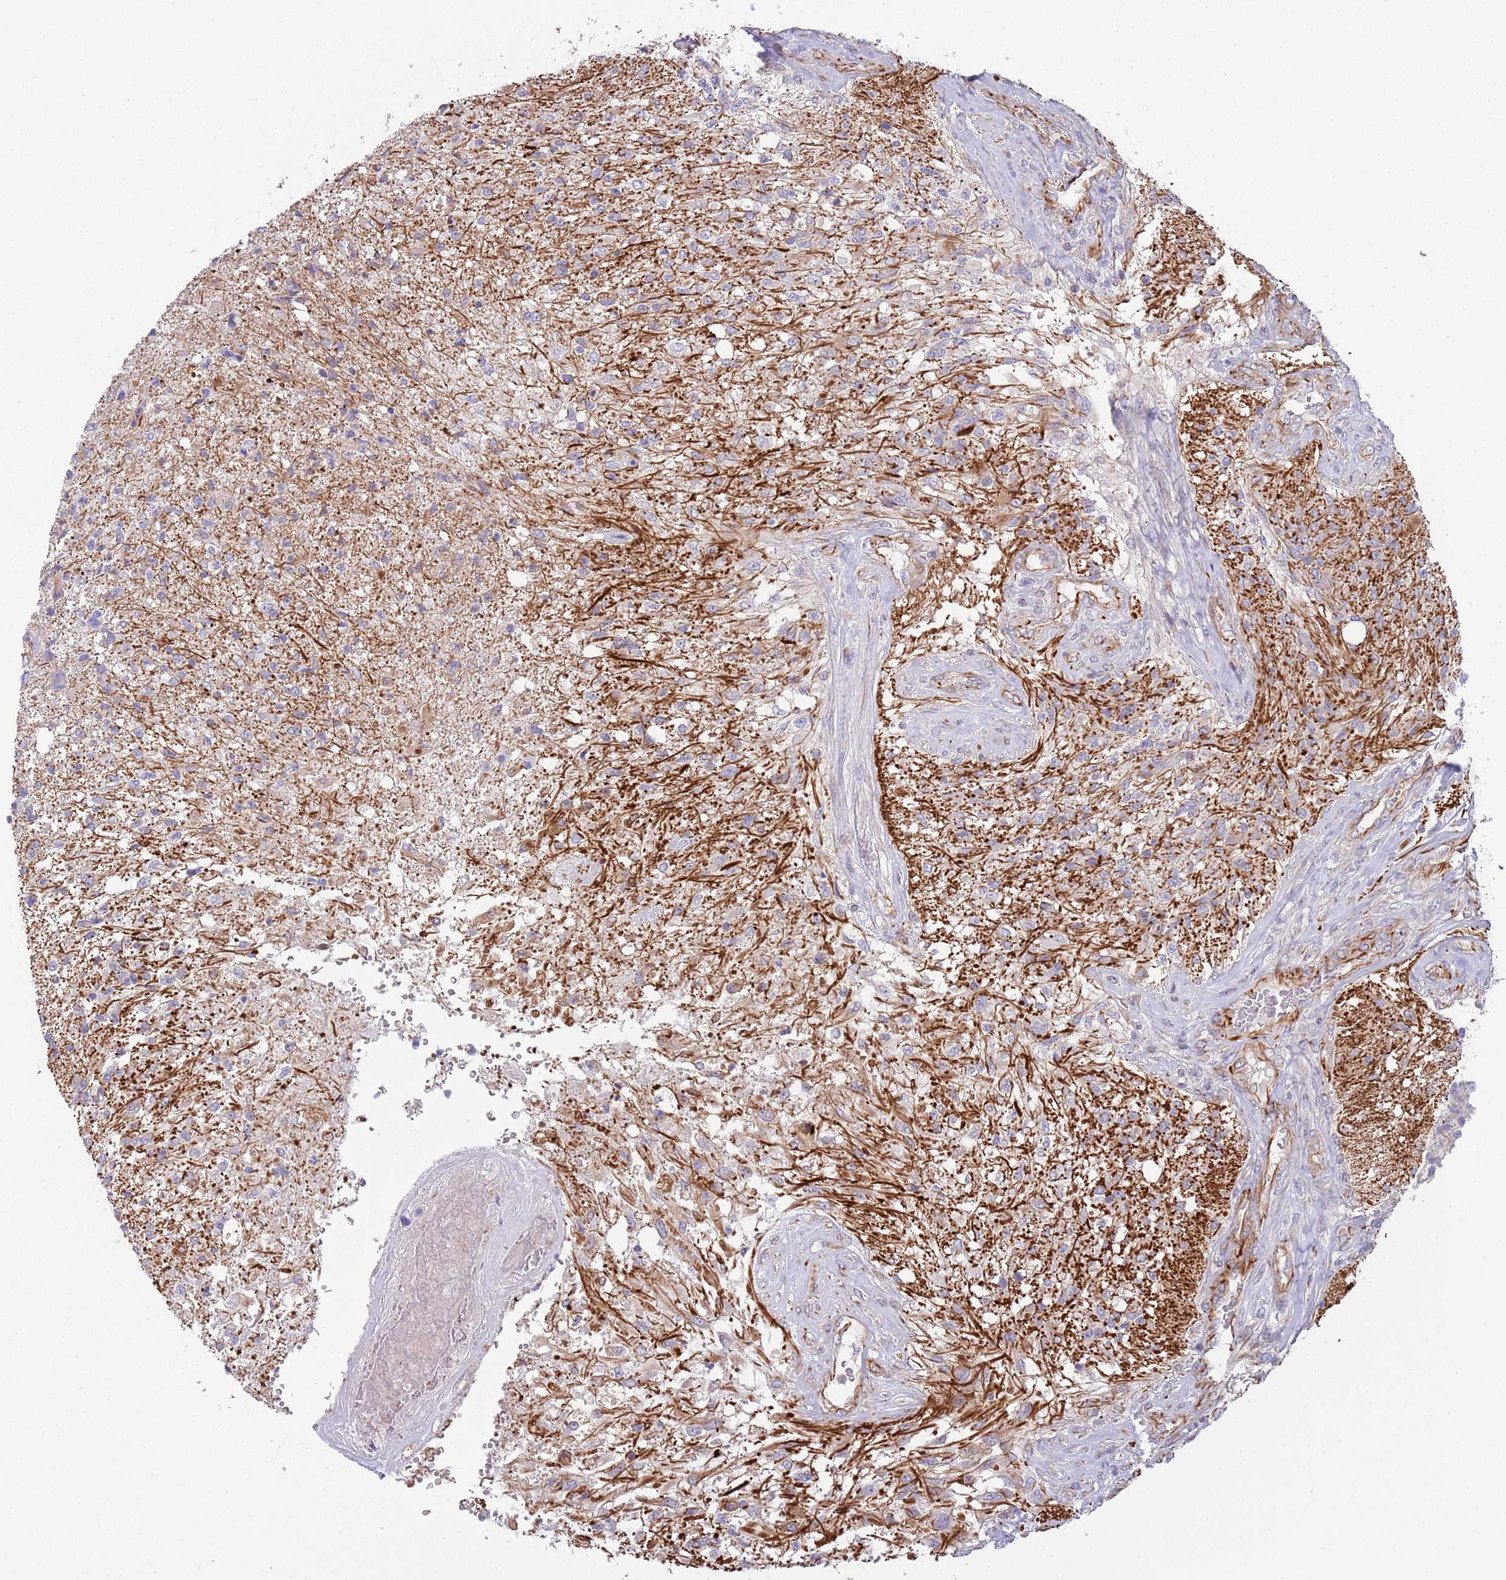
{"staining": {"intensity": "negative", "quantity": "none", "location": "none"}, "tissue": "glioma", "cell_type": "Tumor cells", "image_type": "cancer", "snomed": [{"axis": "morphology", "description": "Glioma, malignant, High grade"}, {"axis": "topography", "description": "Brain"}], "caption": "Protein analysis of glioma displays no significant expression in tumor cells.", "gene": "MOGAT1", "patient": {"sex": "male", "age": 56}}